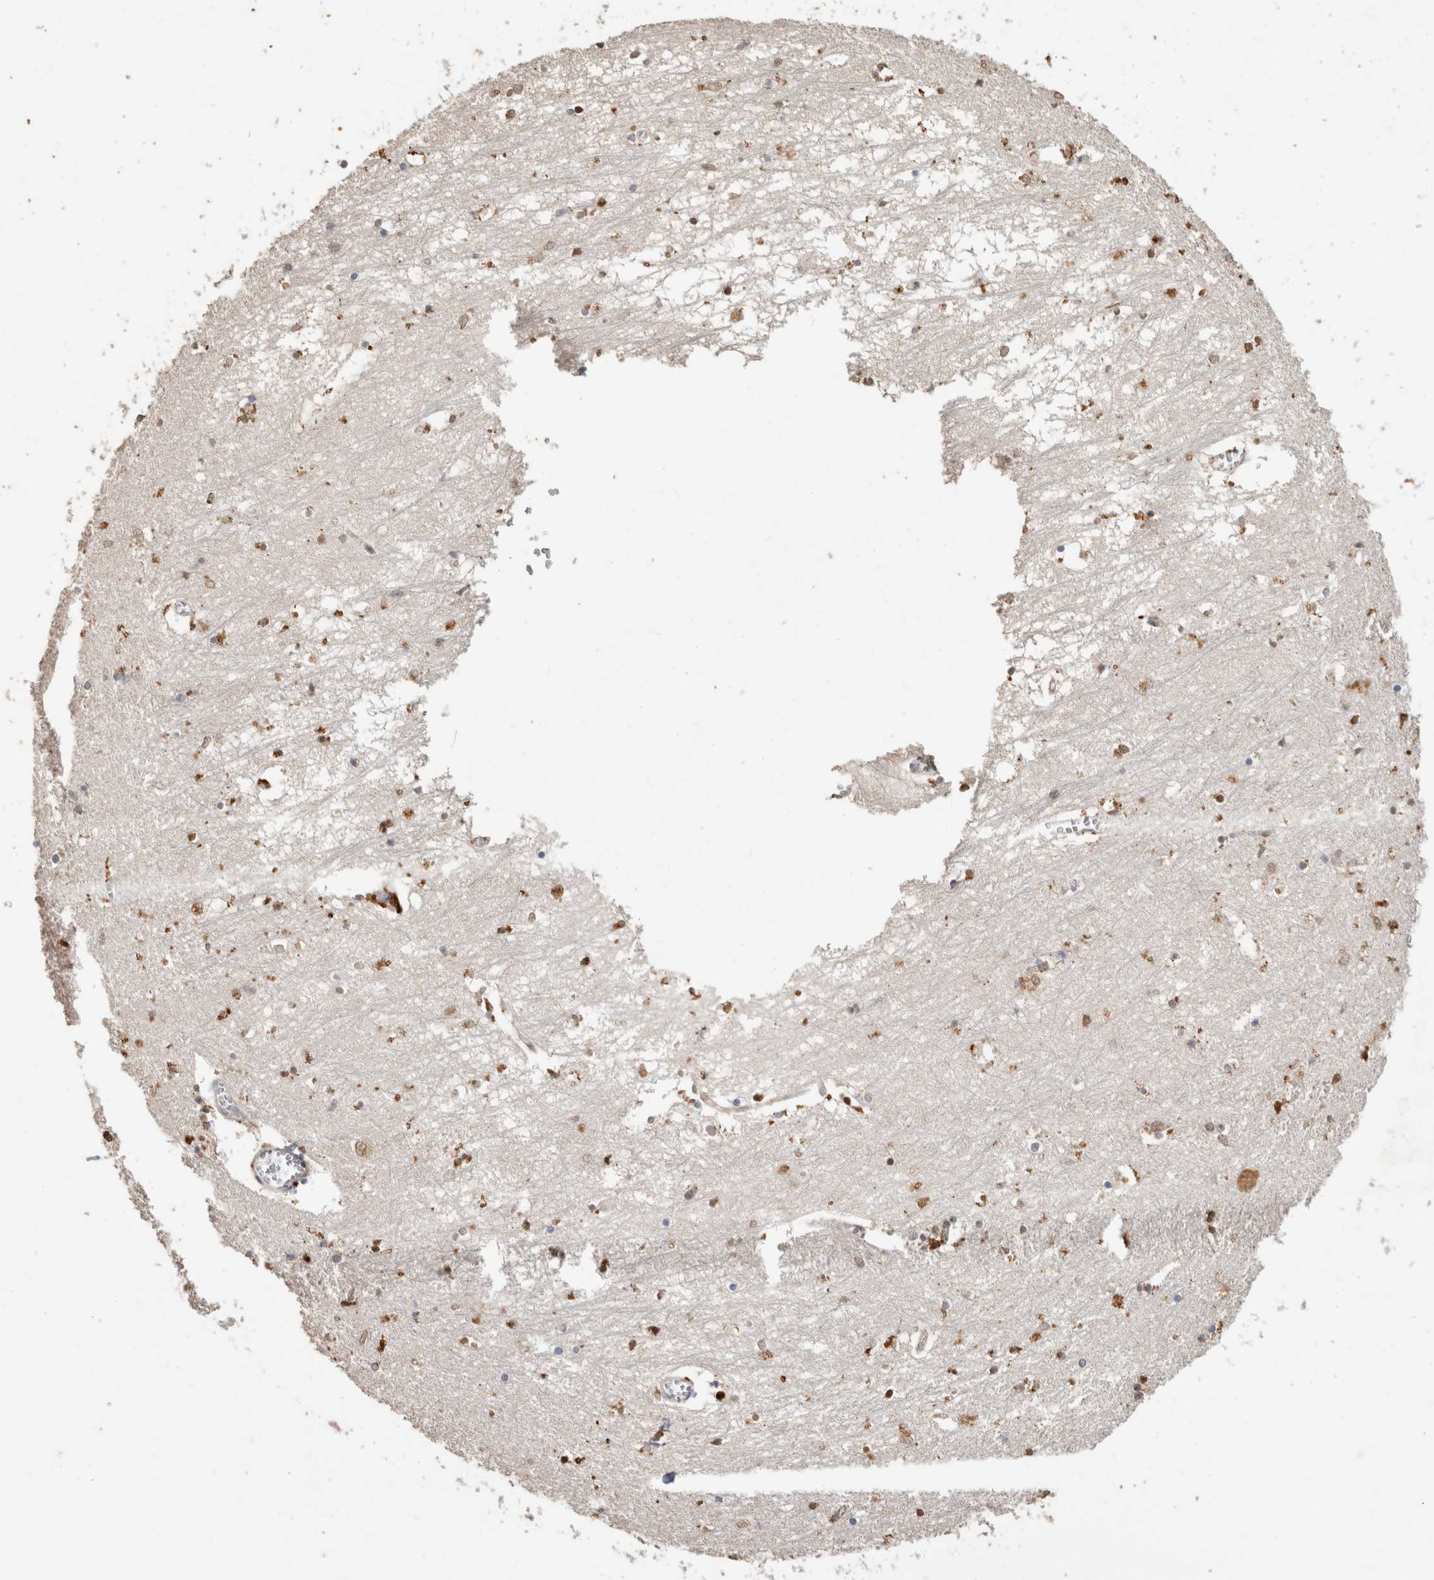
{"staining": {"intensity": "moderate", "quantity": "<25%", "location": "cytoplasmic/membranous,nuclear"}, "tissue": "hippocampus", "cell_type": "Glial cells", "image_type": "normal", "snomed": [{"axis": "morphology", "description": "Normal tissue, NOS"}, {"axis": "topography", "description": "Hippocampus"}], "caption": "Immunohistochemistry of normal hippocampus exhibits low levels of moderate cytoplasmic/membranous,nuclear positivity in approximately <25% of glial cells. (DAB IHC with brightfield microscopy, high magnification).", "gene": "ARSA", "patient": {"sex": "male", "age": 70}}